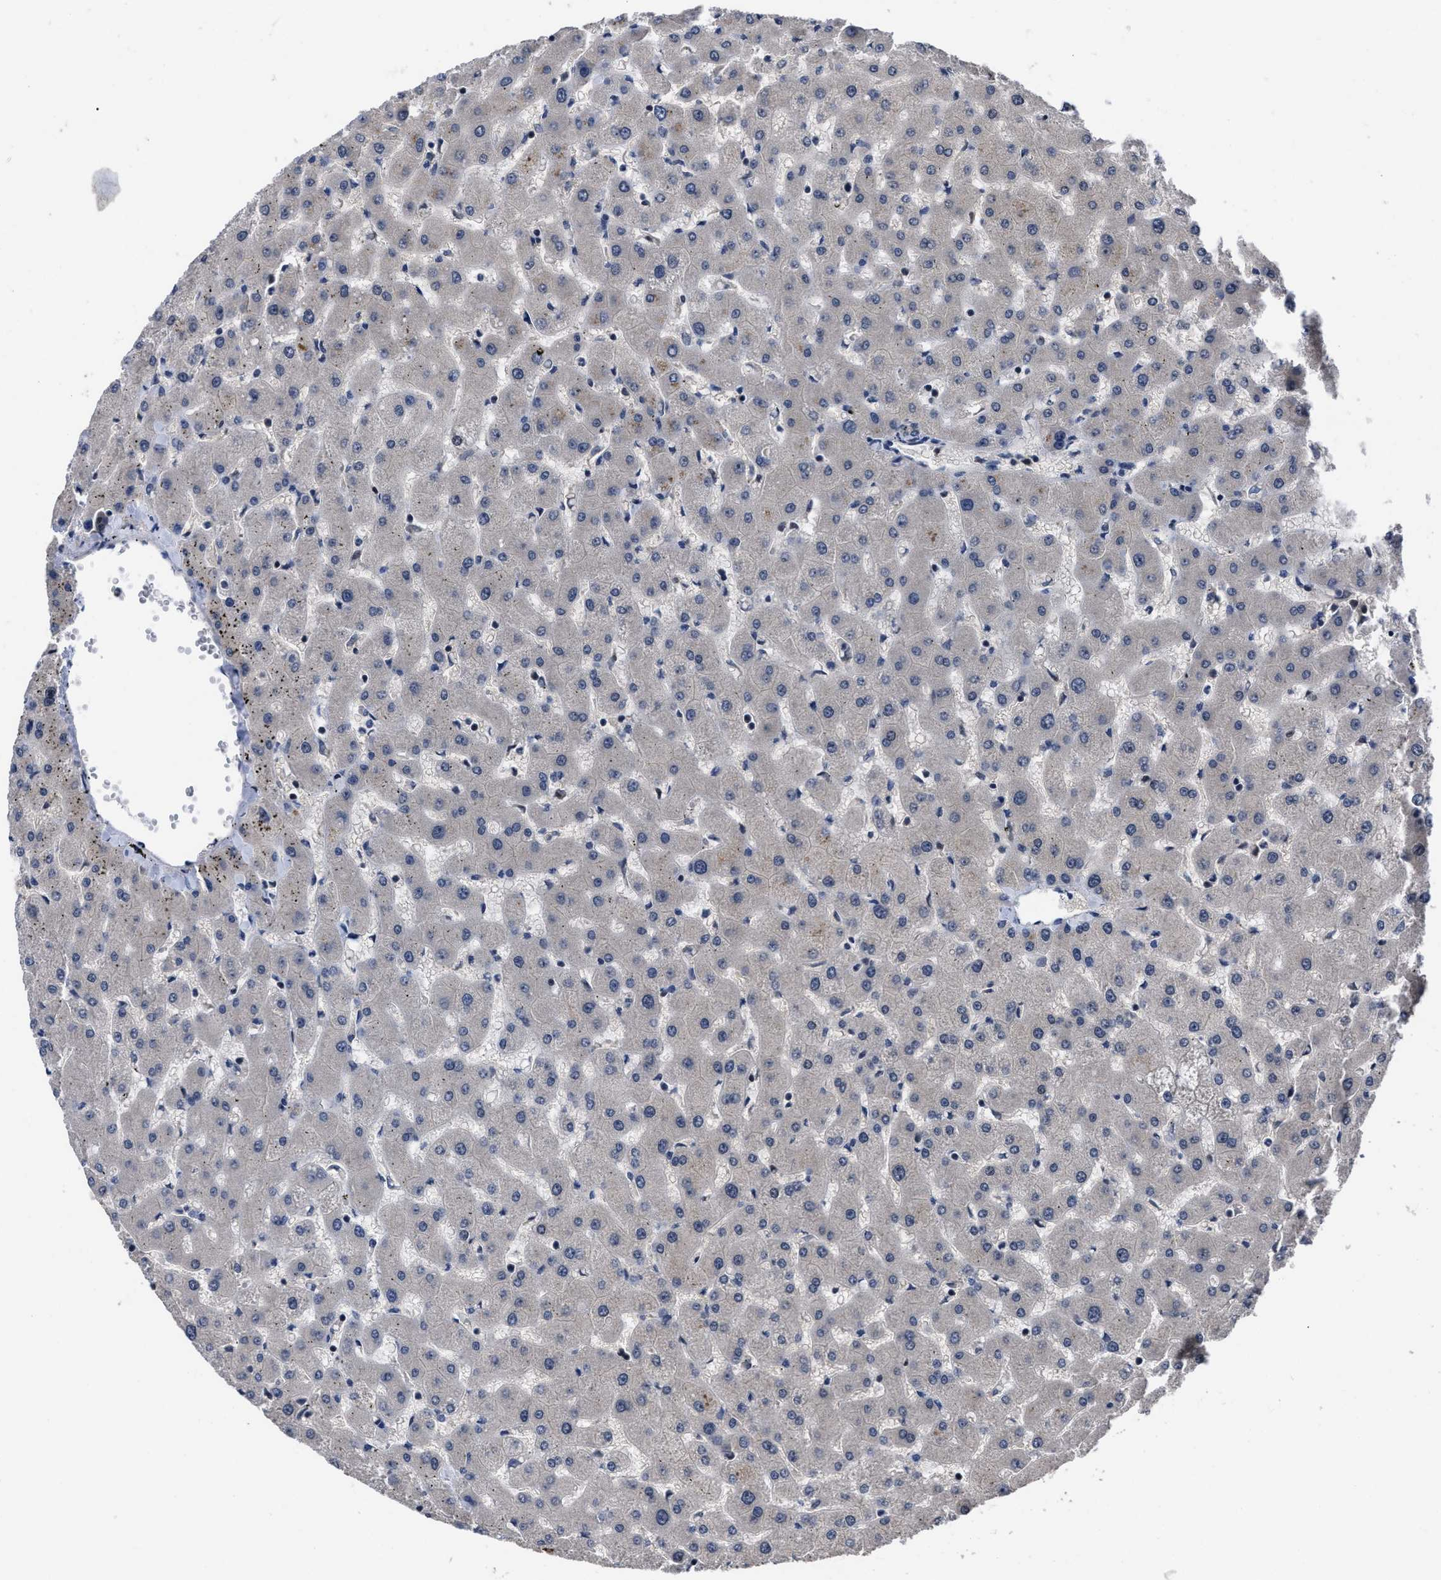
{"staining": {"intensity": "weak", "quantity": ">75%", "location": "cytoplasmic/membranous"}, "tissue": "liver", "cell_type": "Cholangiocytes", "image_type": "normal", "snomed": [{"axis": "morphology", "description": "Normal tissue, NOS"}, {"axis": "topography", "description": "Liver"}], "caption": "Cholangiocytes exhibit weak cytoplasmic/membranous staining in approximately >75% of cells in normal liver.", "gene": "DNAJC14", "patient": {"sex": "female", "age": 63}}